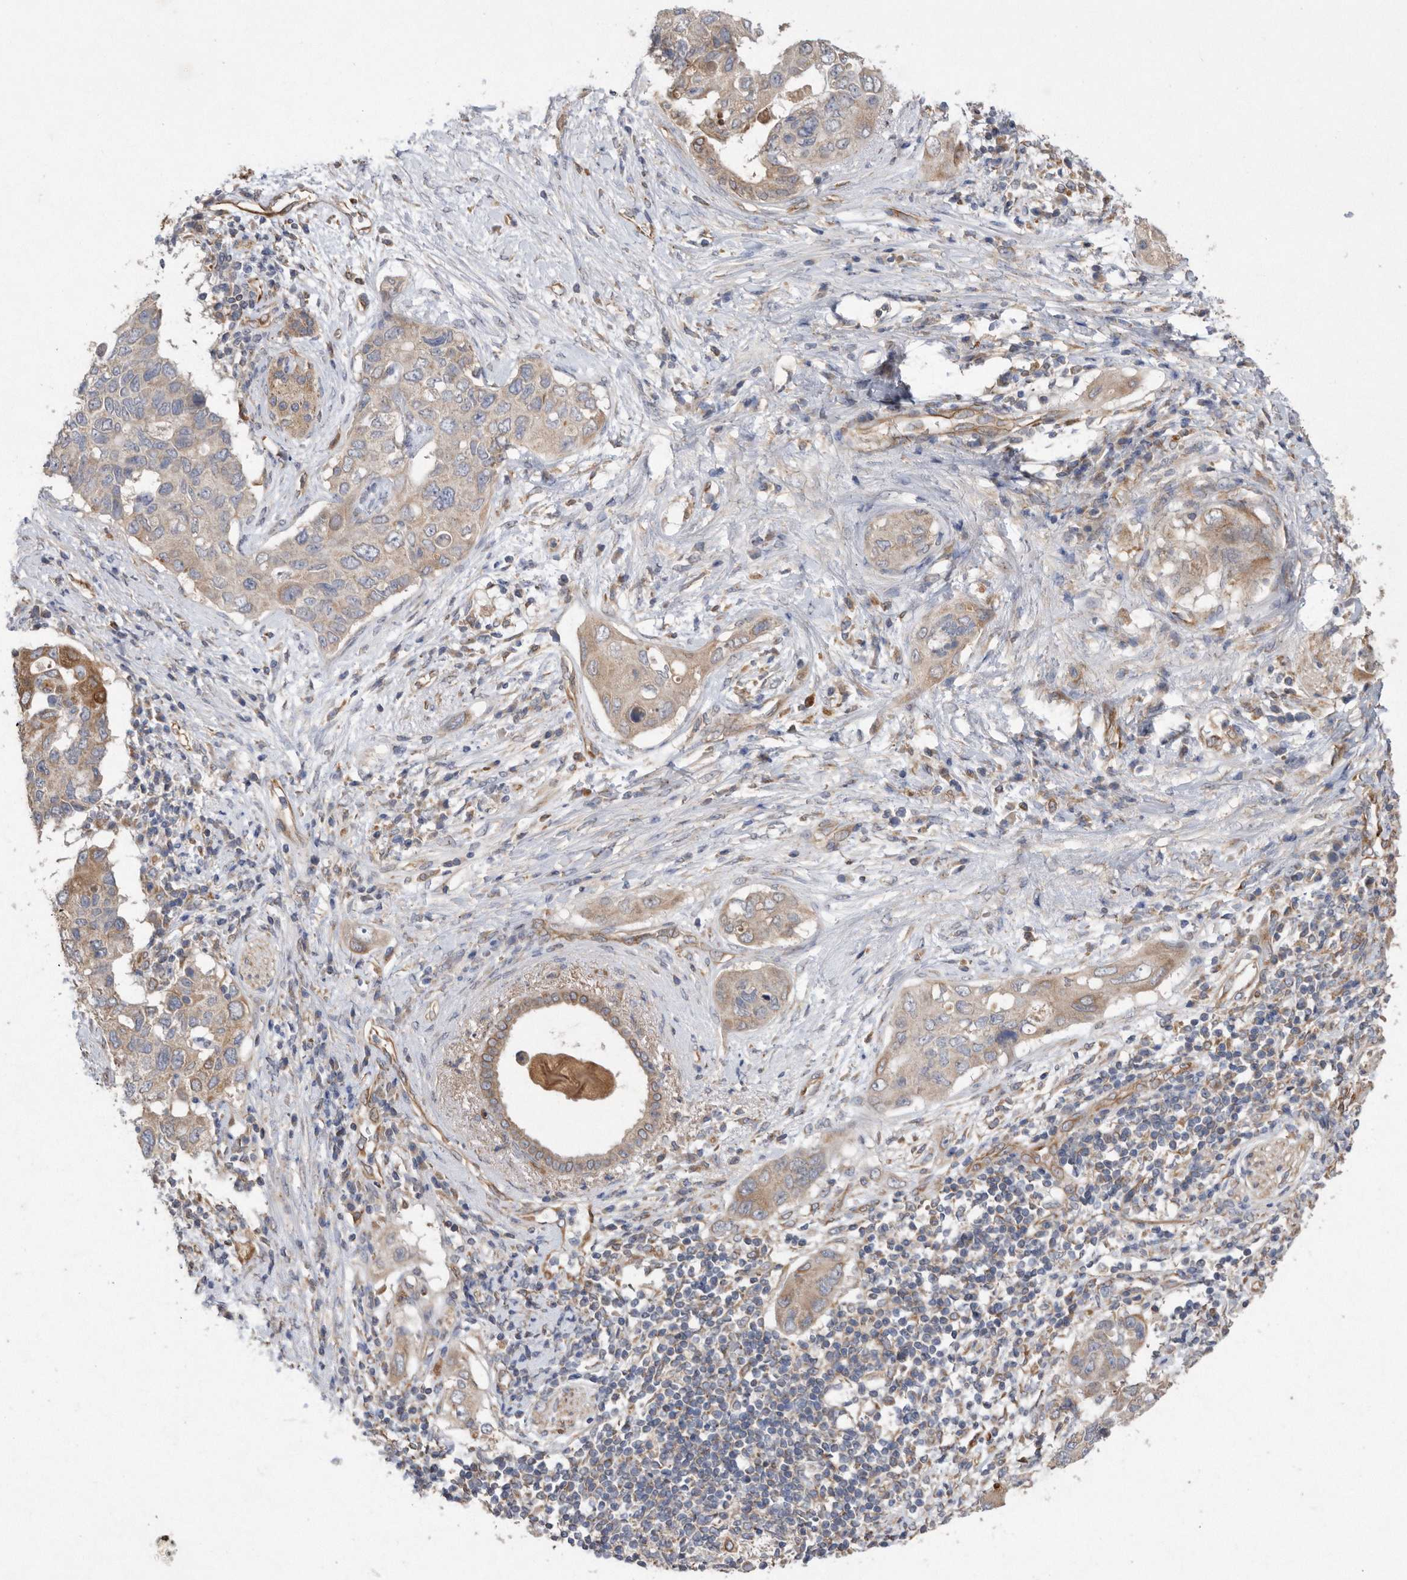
{"staining": {"intensity": "moderate", "quantity": "25%-75%", "location": "cytoplasmic/membranous"}, "tissue": "pancreatic cancer", "cell_type": "Tumor cells", "image_type": "cancer", "snomed": [{"axis": "morphology", "description": "Adenocarcinoma, NOS"}, {"axis": "topography", "description": "Pancreas"}], "caption": "Immunohistochemical staining of pancreatic cancer reveals medium levels of moderate cytoplasmic/membranous protein staining in approximately 25%-75% of tumor cells. (Brightfield microscopy of DAB IHC at high magnification).", "gene": "PON2", "patient": {"sex": "female", "age": 56}}